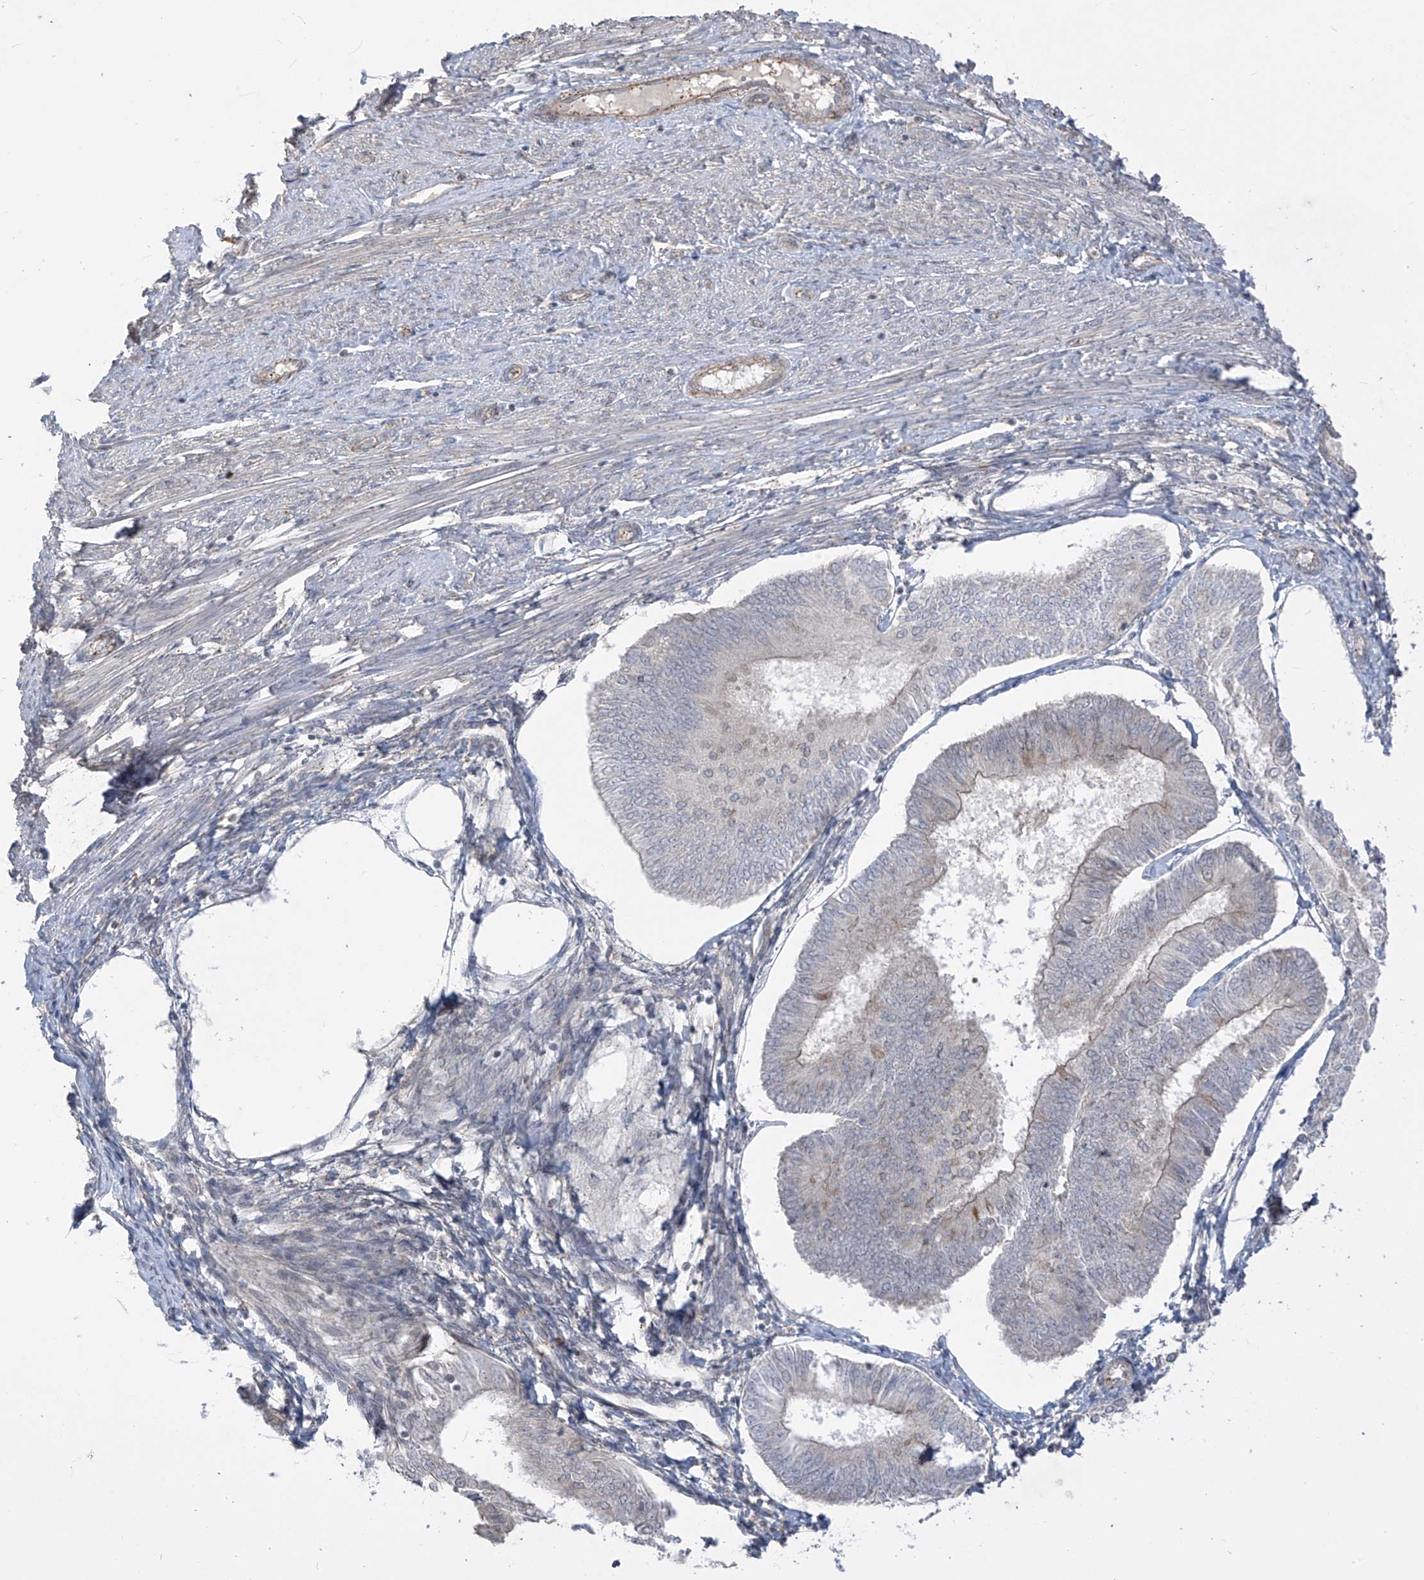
{"staining": {"intensity": "negative", "quantity": "none", "location": "none"}, "tissue": "endometrial cancer", "cell_type": "Tumor cells", "image_type": "cancer", "snomed": [{"axis": "morphology", "description": "Adenocarcinoma, NOS"}, {"axis": "topography", "description": "Endometrium"}], "caption": "This is an immunohistochemistry photomicrograph of endometrial adenocarcinoma. There is no positivity in tumor cells.", "gene": "DGKQ", "patient": {"sex": "female", "age": 58}}